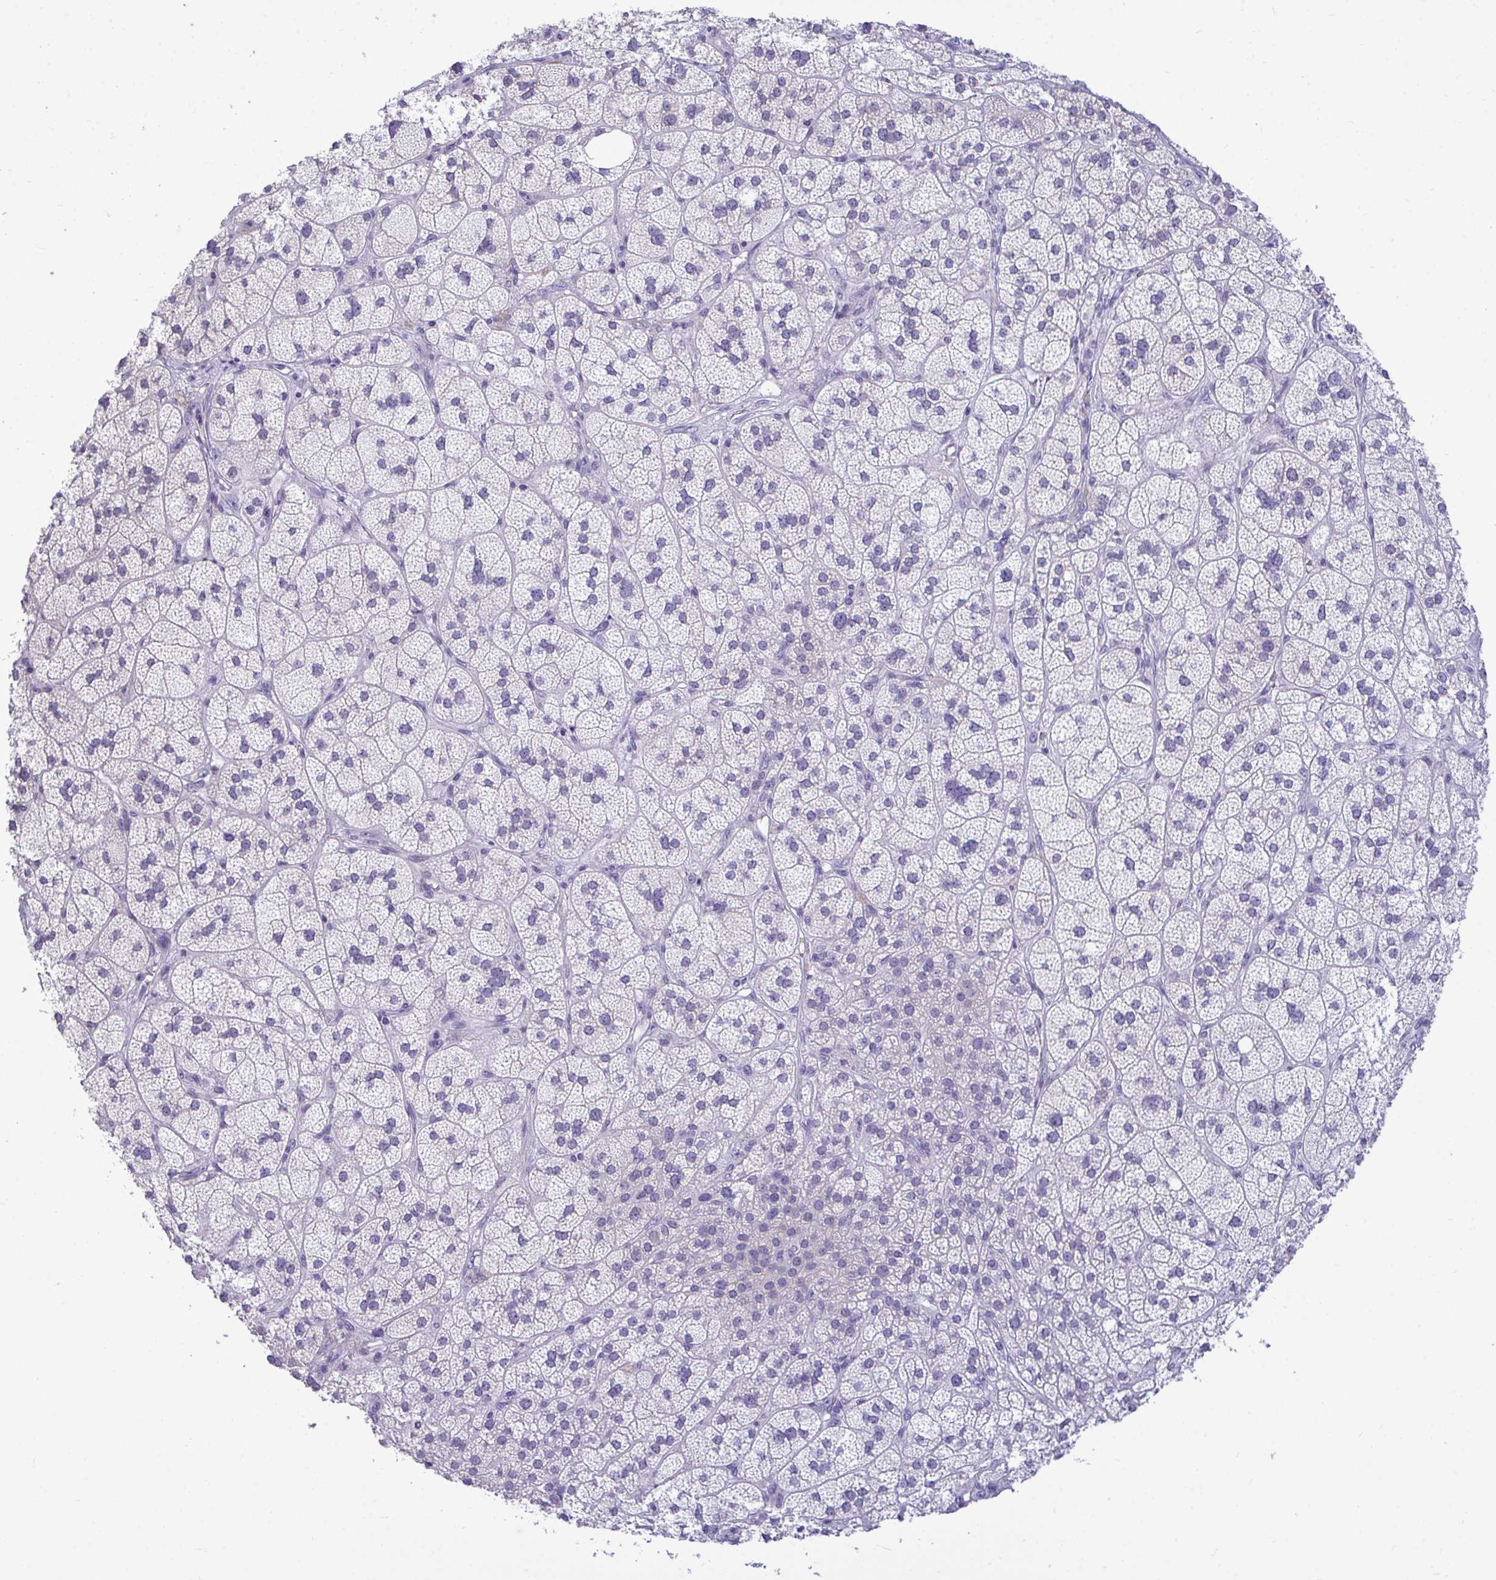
{"staining": {"intensity": "negative", "quantity": "none", "location": "none"}, "tissue": "adrenal gland", "cell_type": "Glandular cells", "image_type": "normal", "snomed": [{"axis": "morphology", "description": "Normal tissue, NOS"}, {"axis": "topography", "description": "Adrenal gland"}], "caption": "DAB (3,3'-diaminobenzidine) immunohistochemical staining of benign human adrenal gland displays no significant staining in glandular cells. The staining is performed using DAB (3,3'-diaminobenzidine) brown chromogen with nuclei counter-stained in using hematoxylin.", "gene": "PIGK", "patient": {"sex": "female", "age": 60}}